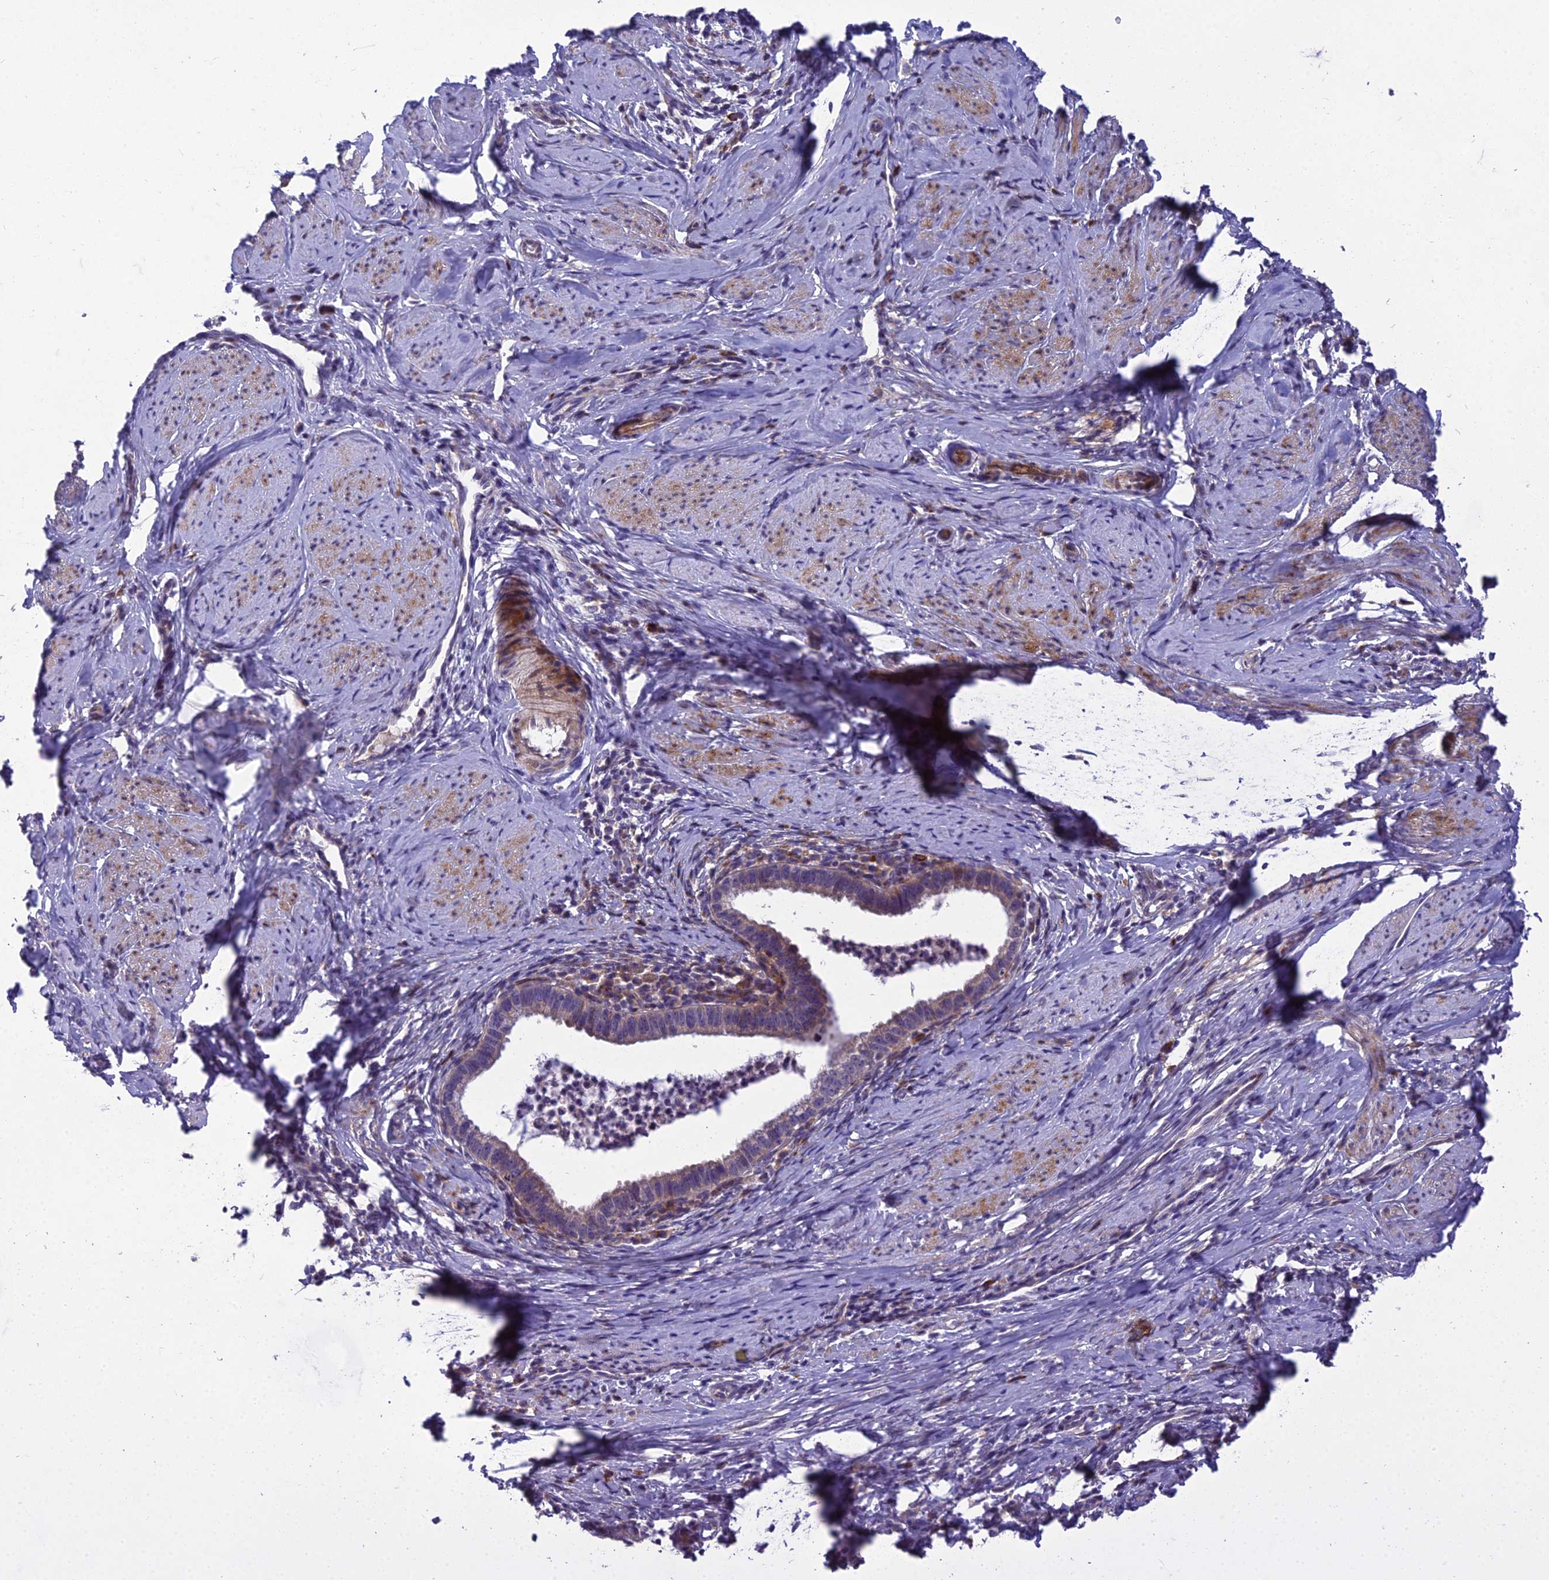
{"staining": {"intensity": "negative", "quantity": "none", "location": "none"}, "tissue": "cervical cancer", "cell_type": "Tumor cells", "image_type": "cancer", "snomed": [{"axis": "morphology", "description": "Adenocarcinoma, NOS"}, {"axis": "topography", "description": "Cervix"}], "caption": "This photomicrograph is of cervical adenocarcinoma stained with IHC to label a protein in brown with the nuclei are counter-stained blue. There is no expression in tumor cells. Nuclei are stained in blue.", "gene": "ADIPOR2", "patient": {"sex": "female", "age": 36}}